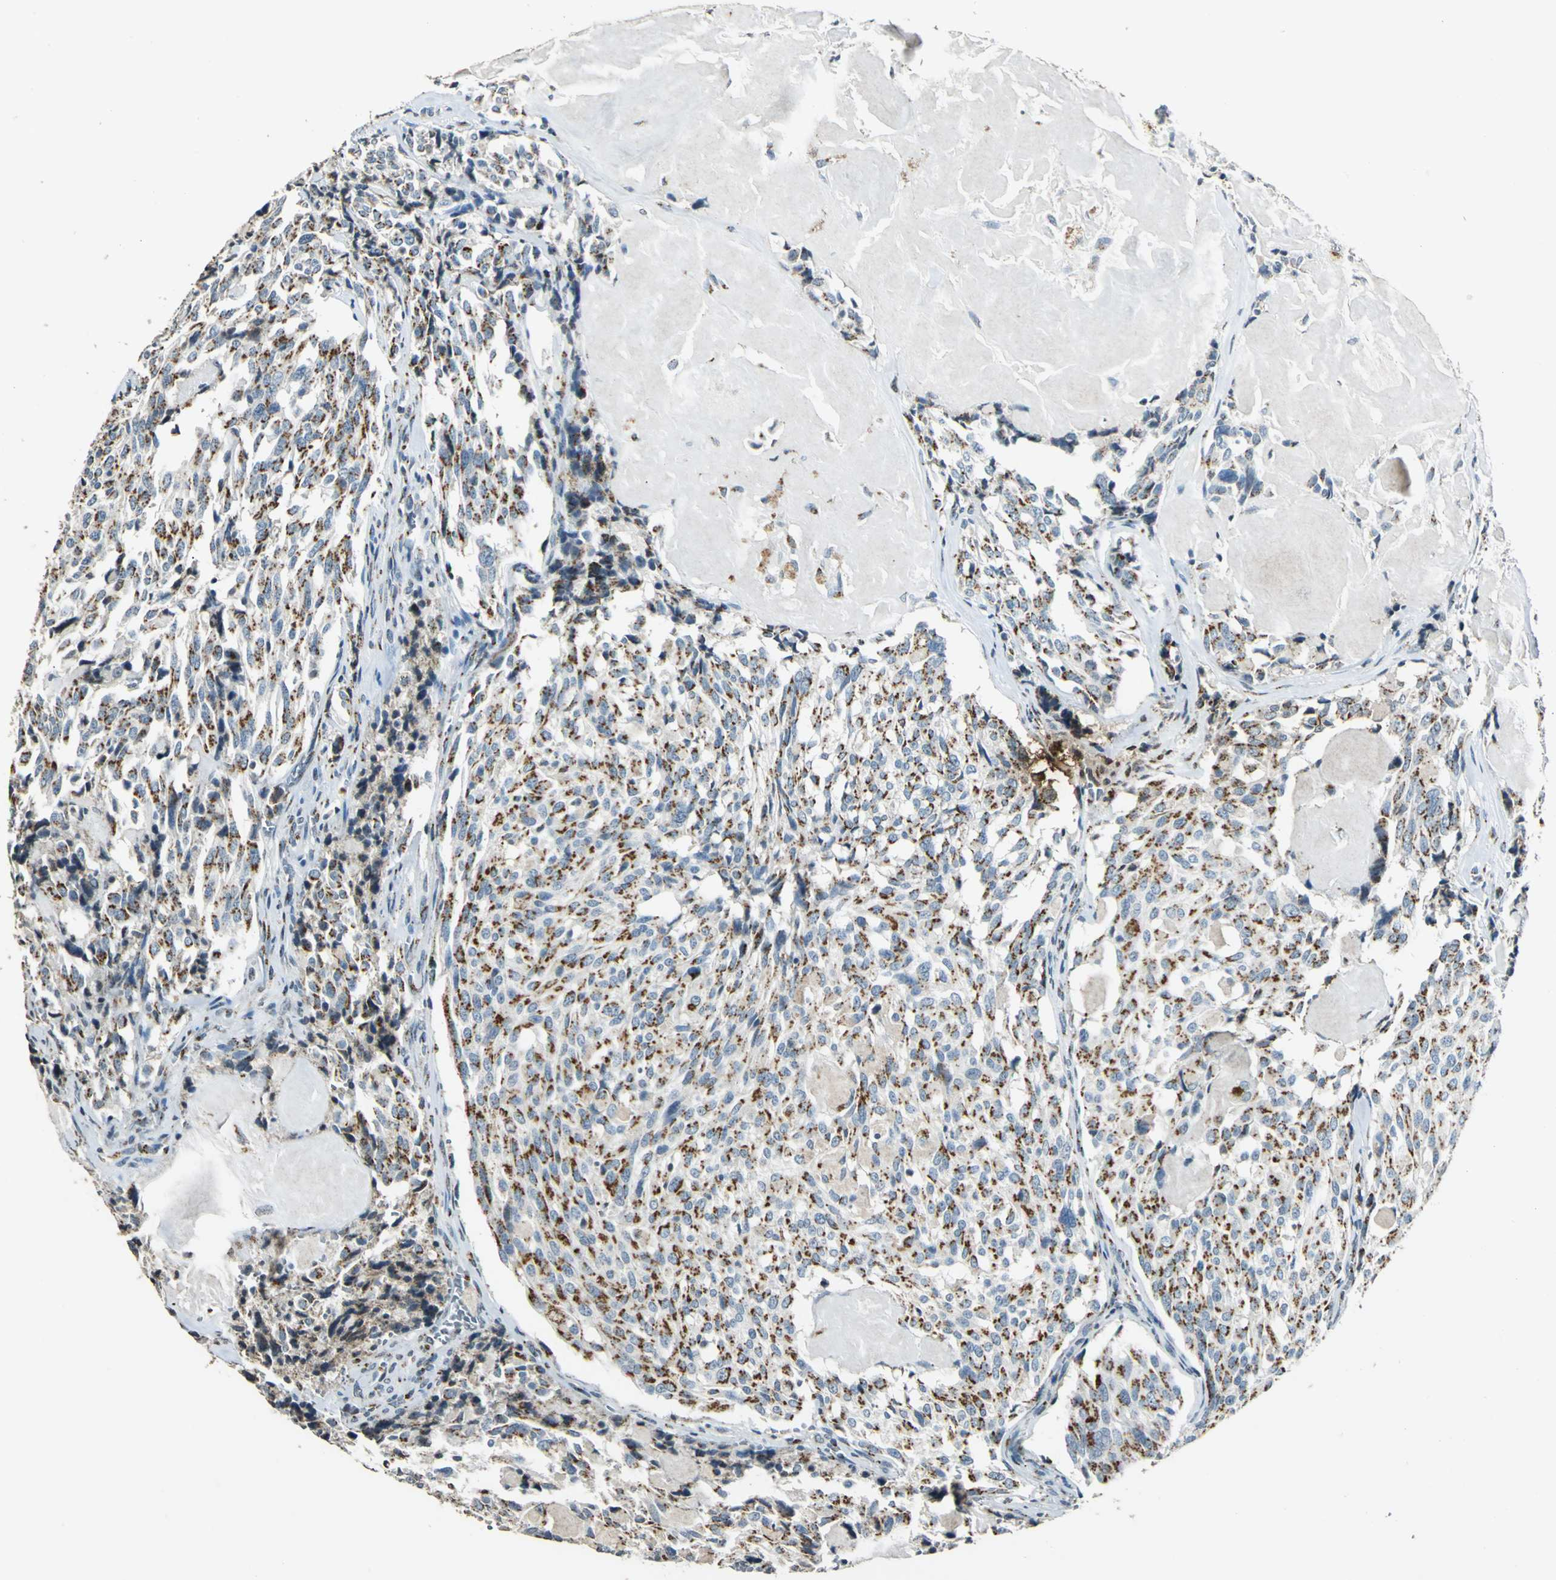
{"staining": {"intensity": "strong", "quantity": ">75%", "location": "cytoplasmic/membranous"}, "tissue": "thyroid cancer", "cell_type": "Tumor cells", "image_type": "cancer", "snomed": [{"axis": "morphology", "description": "Carcinoma, NOS"}, {"axis": "morphology", "description": "Carcinoid, malignant, NOS"}, {"axis": "topography", "description": "Thyroid gland"}], "caption": "The immunohistochemical stain labels strong cytoplasmic/membranous staining in tumor cells of thyroid cancer (carcinoma) tissue. The protein is stained brown, and the nuclei are stained in blue (DAB (3,3'-diaminobenzidine) IHC with brightfield microscopy, high magnification).", "gene": "TMEM115", "patient": {"sex": "male", "age": 33}}